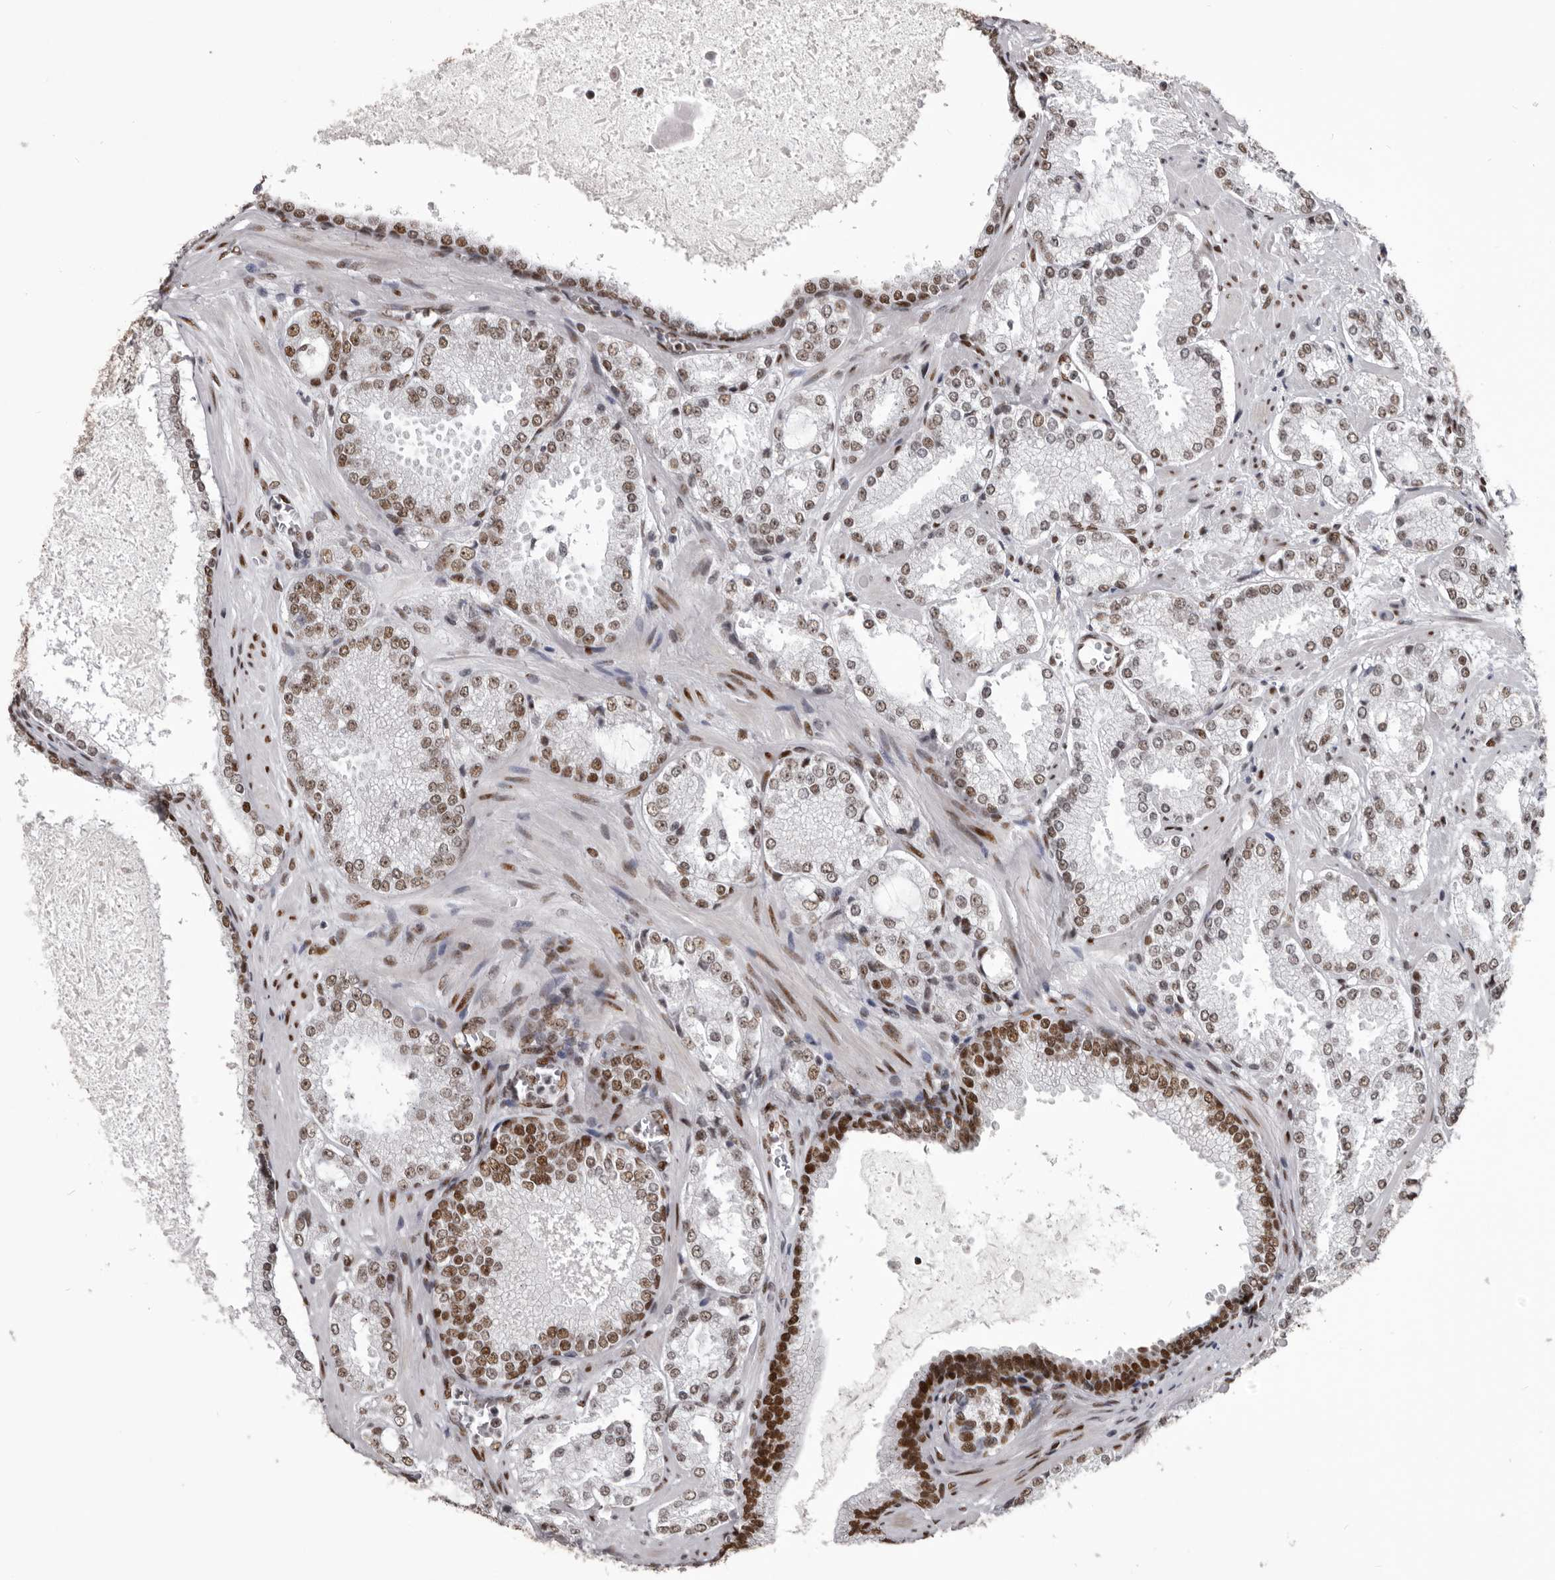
{"staining": {"intensity": "weak", "quantity": ">75%", "location": "nuclear"}, "tissue": "prostate cancer", "cell_type": "Tumor cells", "image_type": "cancer", "snomed": [{"axis": "morphology", "description": "Adenocarcinoma, High grade"}, {"axis": "topography", "description": "Prostate"}], "caption": "Immunohistochemistry (DAB (3,3'-diaminobenzidine)) staining of human prostate cancer (high-grade adenocarcinoma) shows weak nuclear protein staining in approximately >75% of tumor cells. The staining is performed using DAB brown chromogen to label protein expression. The nuclei are counter-stained blue using hematoxylin.", "gene": "NUMA1", "patient": {"sex": "male", "age": 73}}